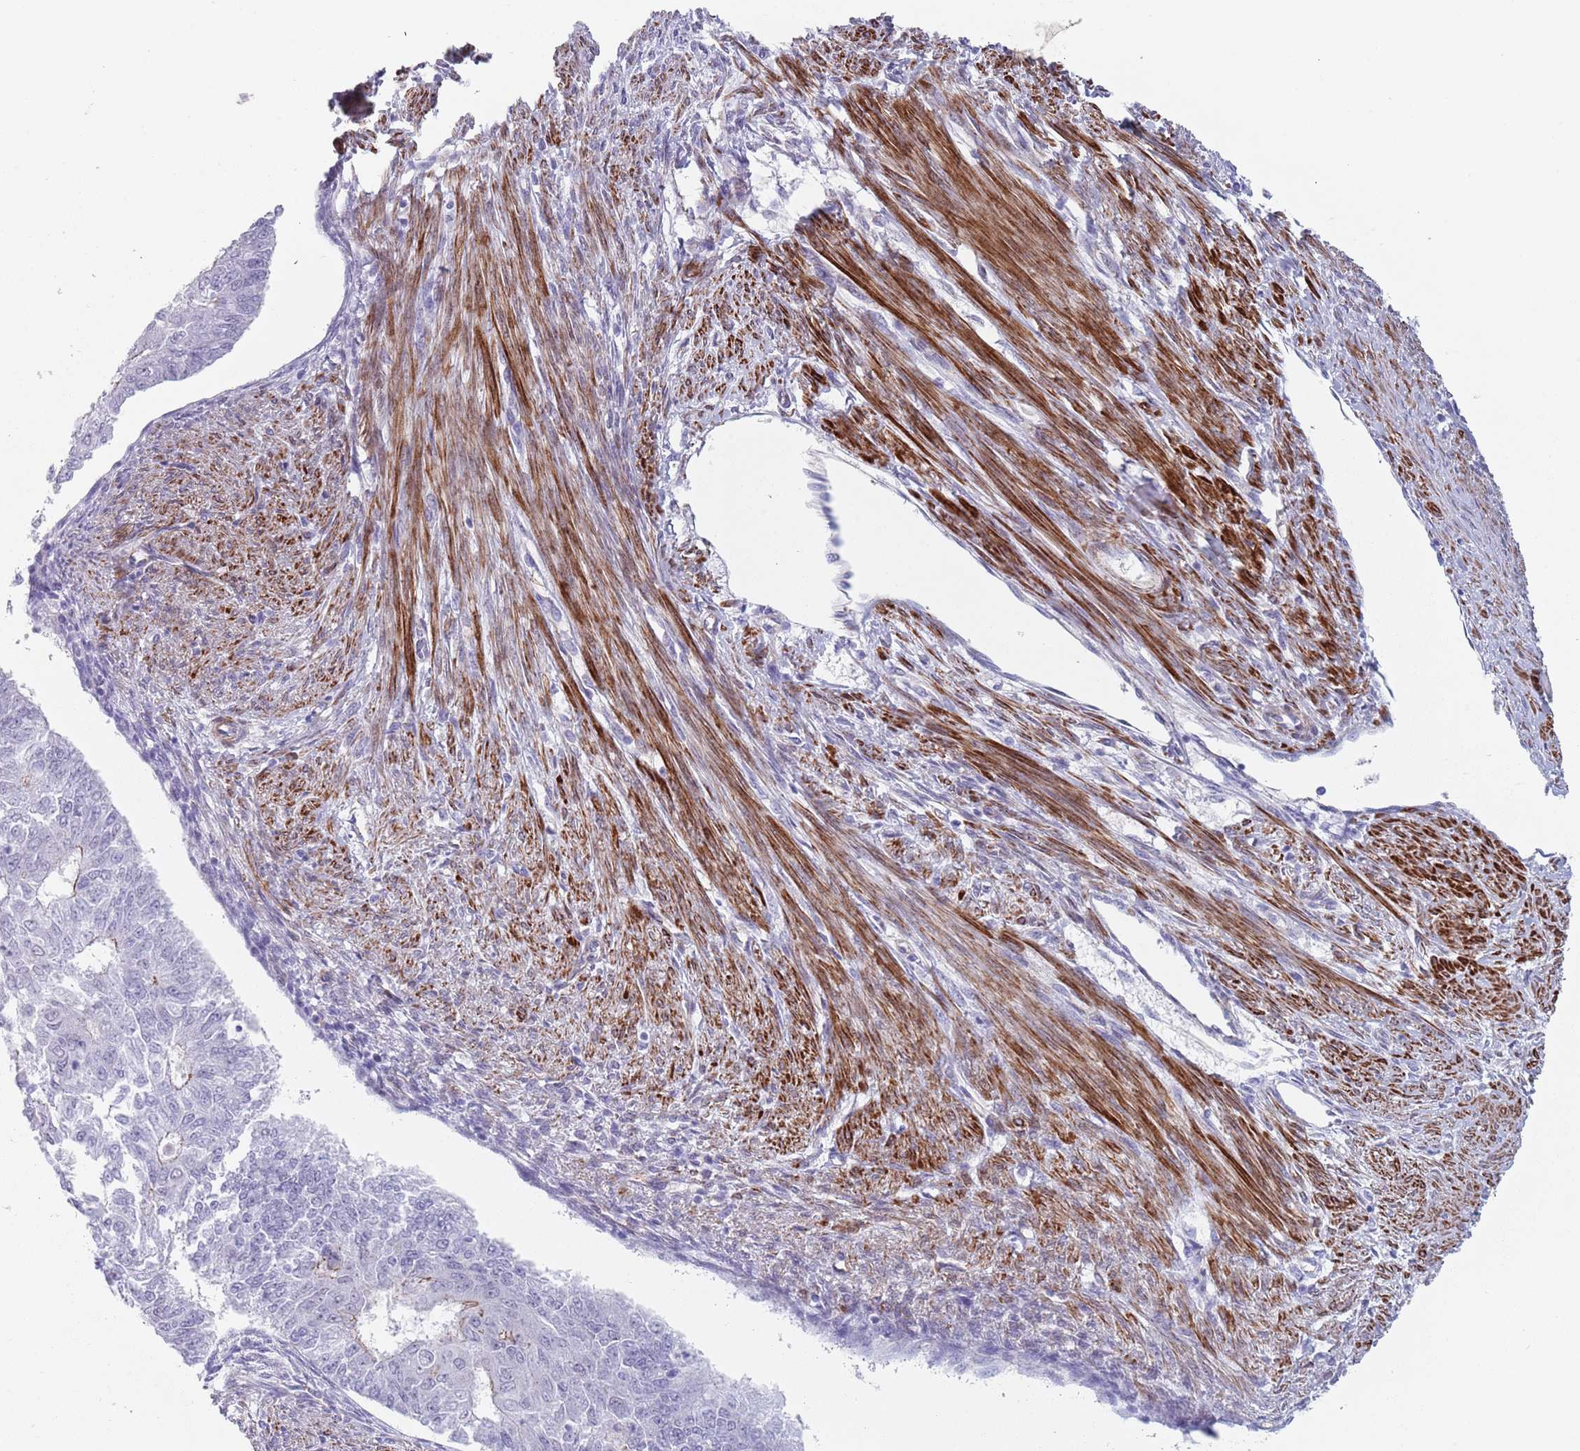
{"staining": {"intensity": "negative", "quantity": "none", "location": "none"}, "tissue": "endometrial cancer", "cell_type": "Tumor cells", "image_type": "cancer", "snomed": [{"axis": "morphology", "description": "Adenocarcinoma, NOS"}, {"axis": "topography", "description": "Endometrium"}], "caption": "The immunohistochemistry (IHC) image has no significant expression in tumor cells of endometrial cancer (adenocarcinoma) tissue.", "gene": "OR5A2", "patient": {"sex": "female", "age": 32}}